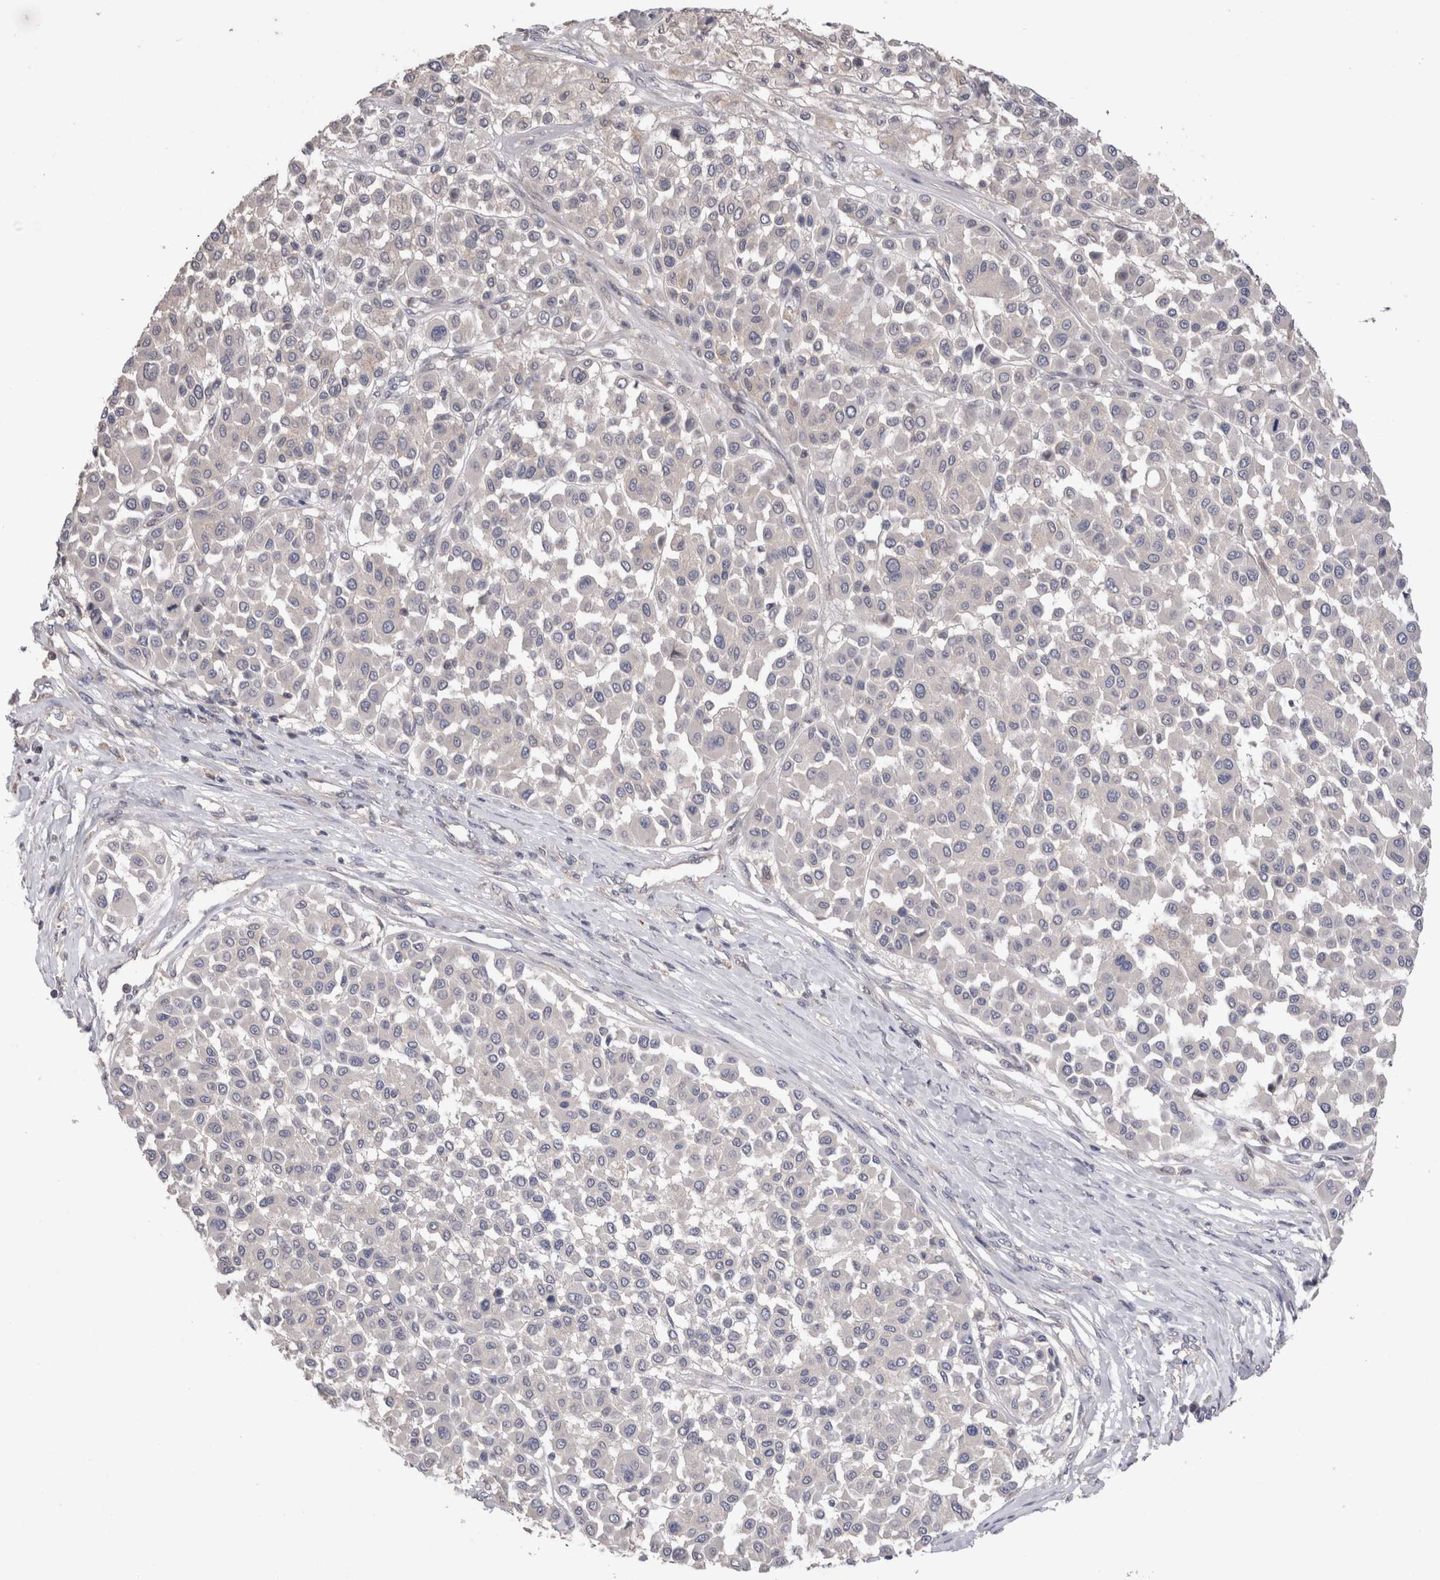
{"staining": {"intensity": "negative", "quantity": "none", "location": "none"}, "tissue": "melanoma", "cell_type": "Tumor cells", "image_type": "cancer", "snomed": [{"axis": "morphology", "description": "Malignant melanoma, Metastatic site"}, {"axis": "topography", "description": "Soft tissue"}], "caption": "IHC micrograph of neoplastic tissue: melanoma stained with DAB (3,3'-diaminobenzidine) exhibits no significant protein positivity in tumor cells. (Stains: DAB immunohistochemistry with hematoxylin counter stain, Microscopy: brightfield microscopy at high magnification).", "gene": "OTOR", "patient": {"sex": "male", "age": 41}}